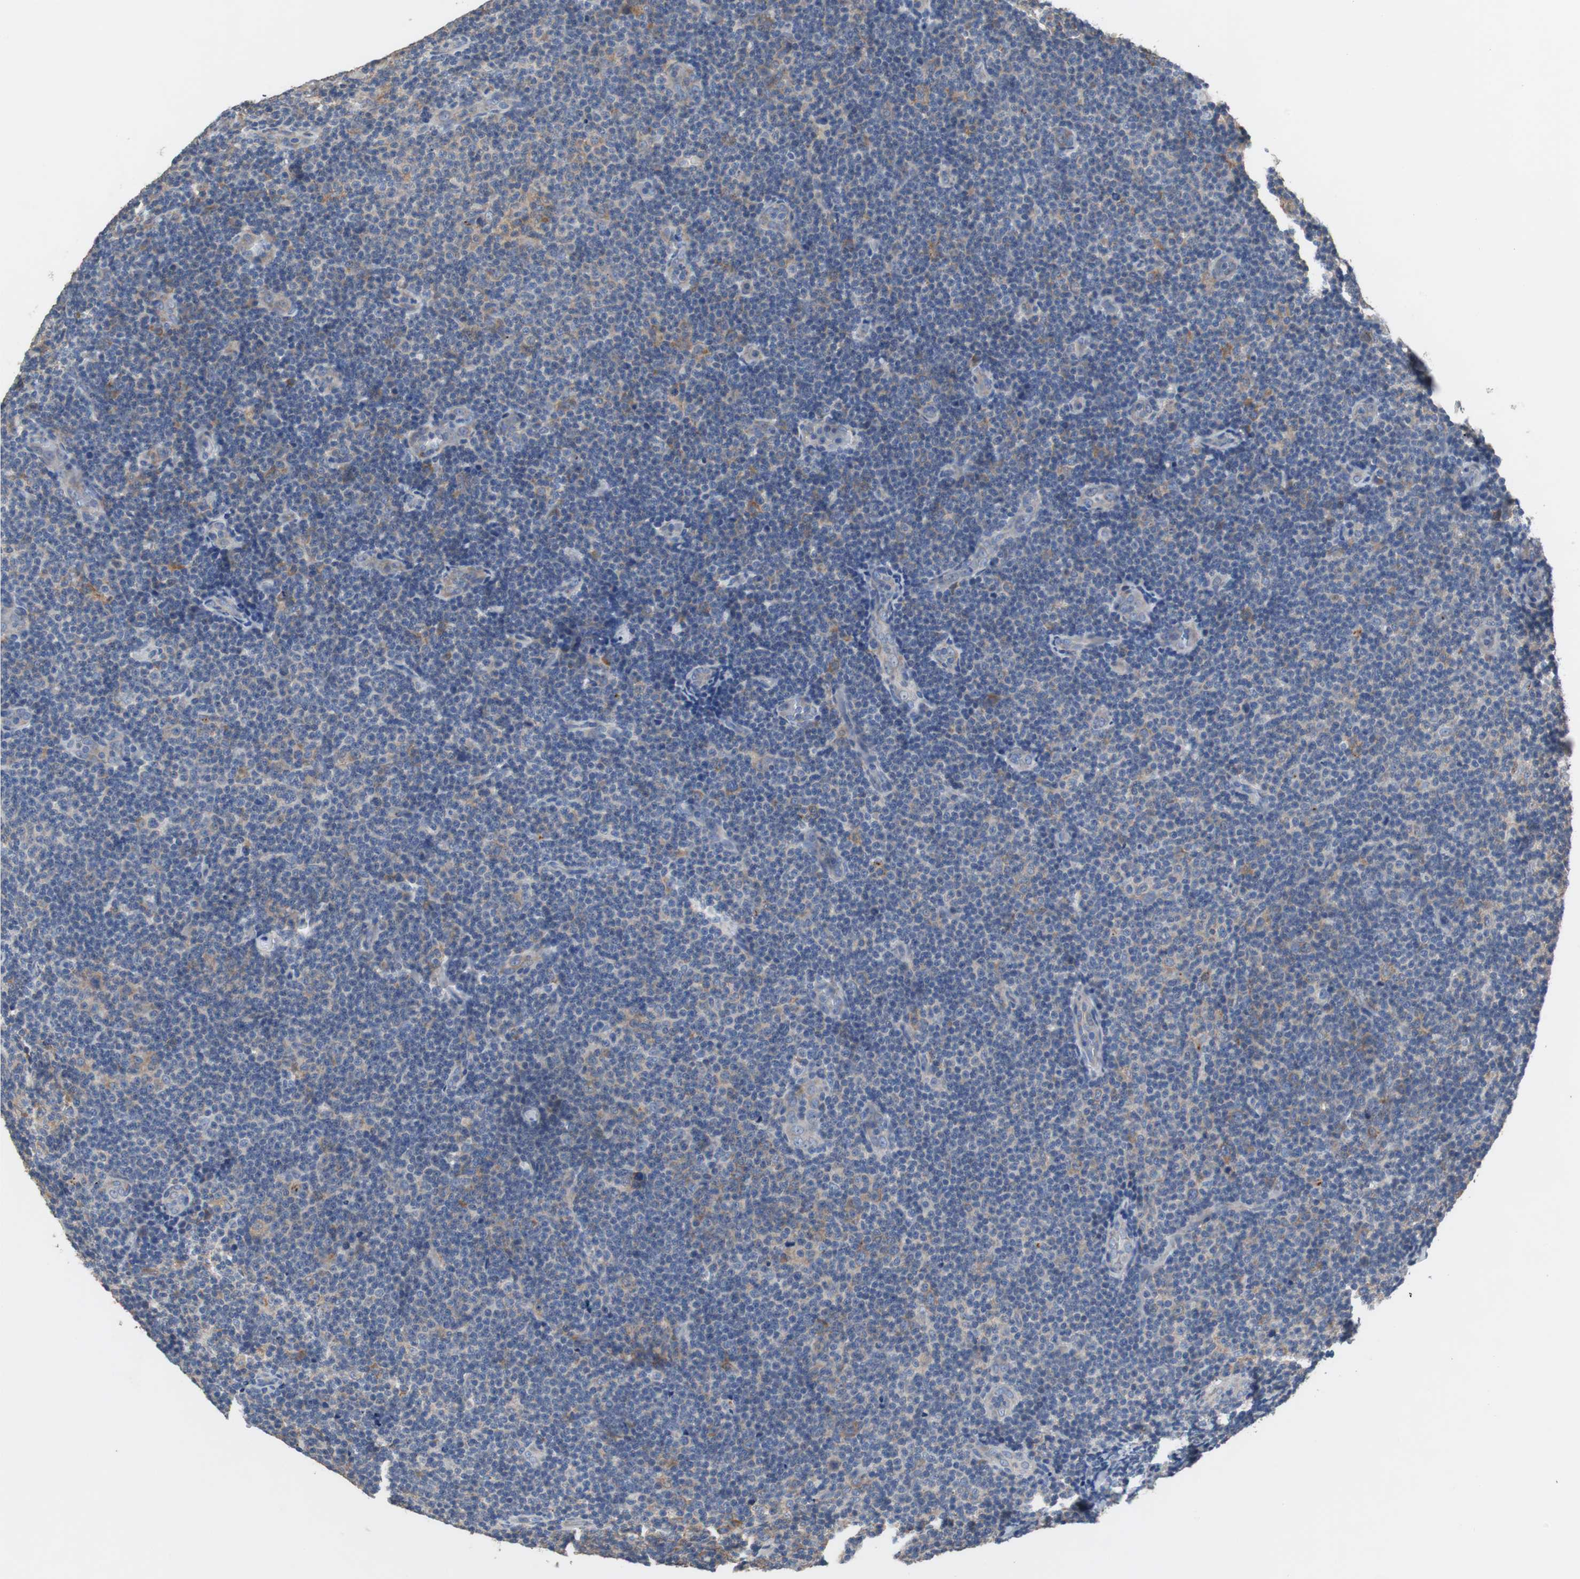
{"staining": {"intensity": "weak", "quantity": "25%-75%", "location": "cytoplasmic/membranous"}, "tissue": "lymphoma", "cell_type": "Tumor cells", "image_type": "cancer", "snomed": [{"axis": "morphology", "description": "Malignant lymphoma, non-Hodgkin's type, Low grade"}, {"axis": "topography", "description": "Lymph node"}], "caption": "IHC staining of lymphoma, which displays low levels of weak cytoplasmic/membranous positivity in approximately 25%-75% of tumor cells indicating weak cytoplasmic/membranous protein positivity. The staining was performed using DAB (3,3'-diaminobenzidine) (brown) for protein detection and nuclei were counterstained in hematoxylin (blue).", "gene": "USP10", "patient": {"sex": "male", "age": 83}}